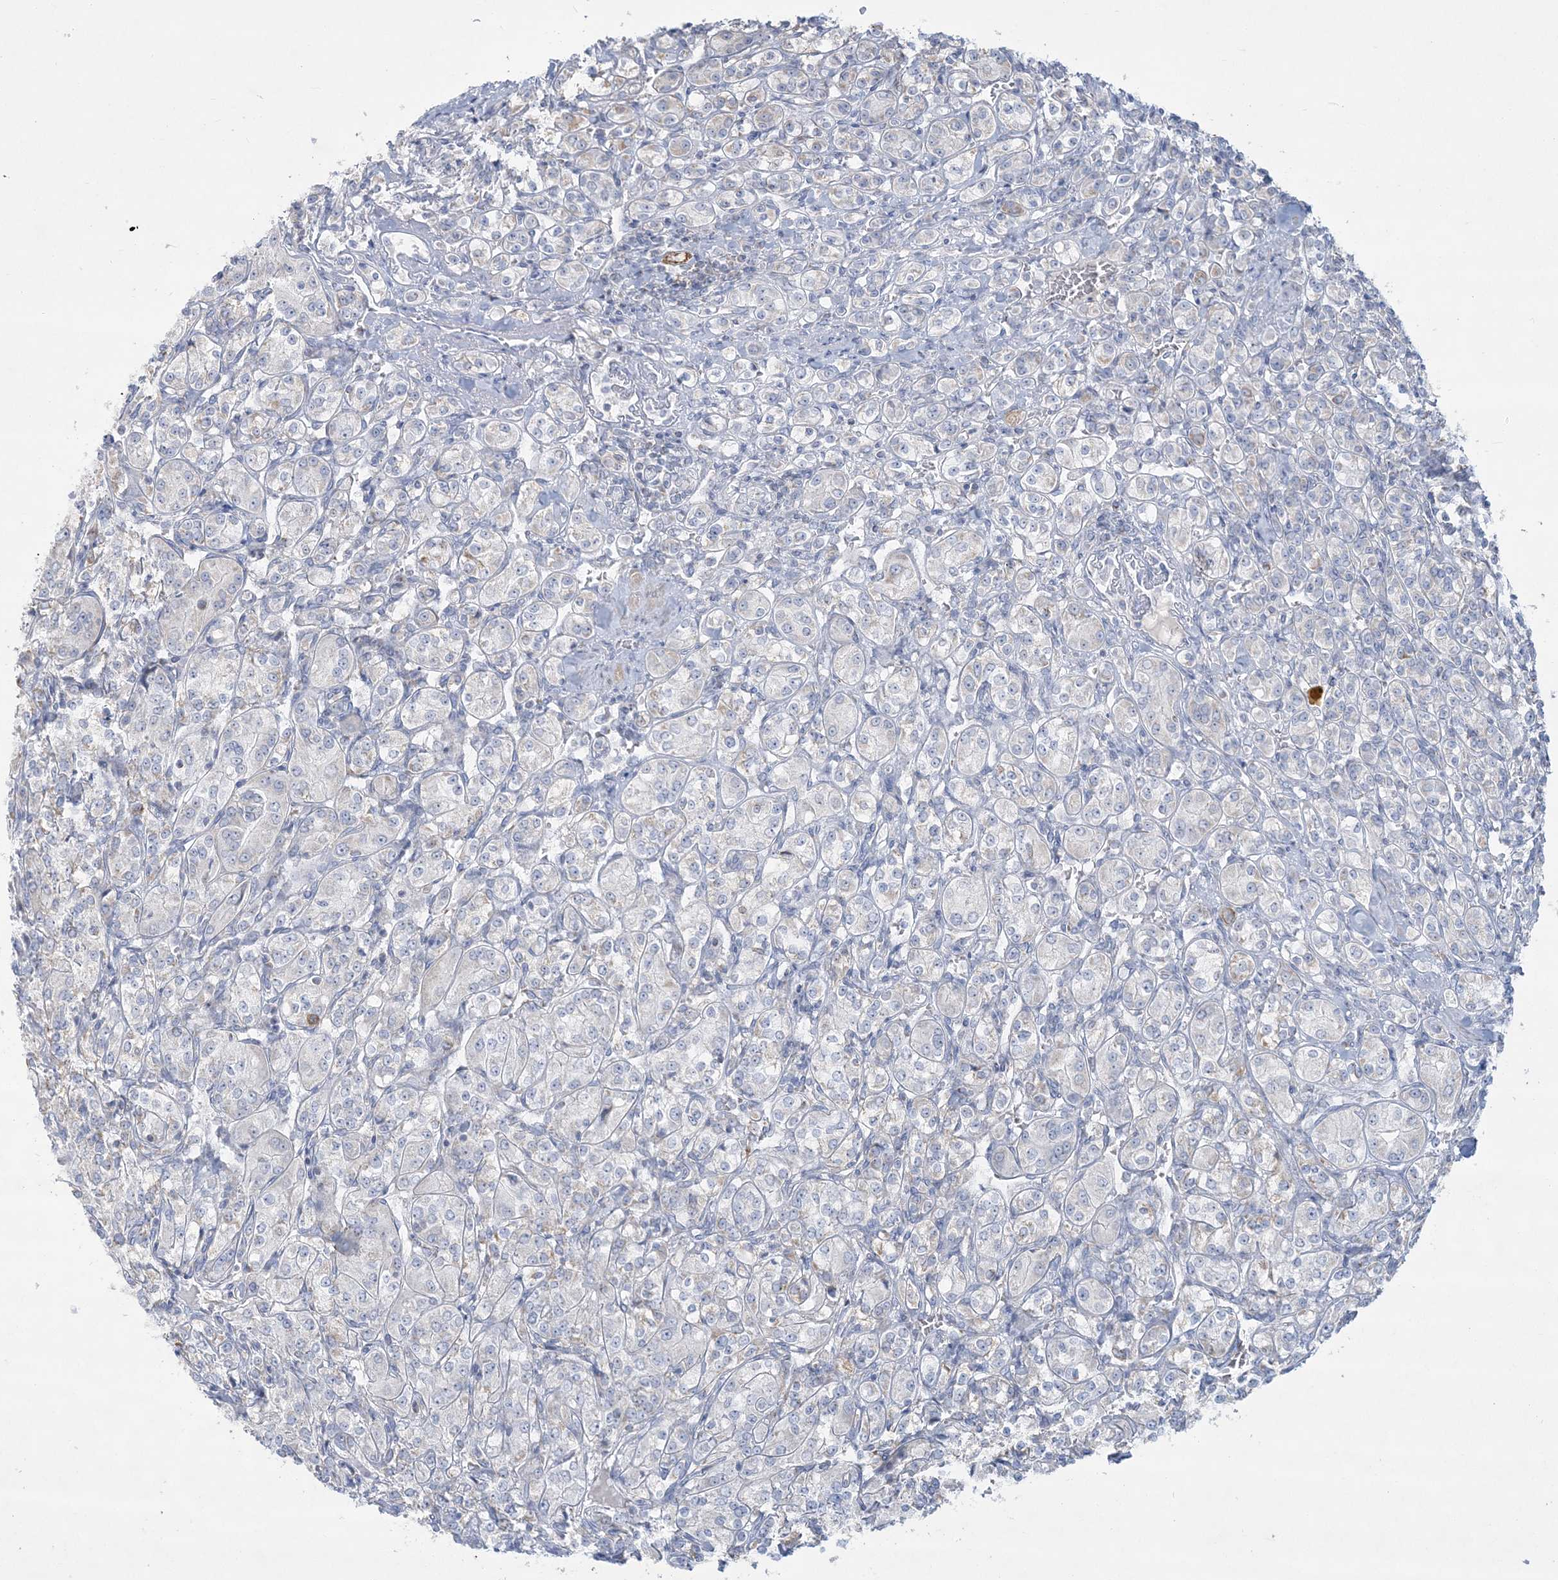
{"staining": {"intensity": "negative", "quantity": "none", "location": "none"}, "tissue": "renal cancer", "cell_type": "Tumor cells", "image_type": "cancer", "snomed": [{"axis": "morphology", "description": "Adenocarcinoma, NOS"}, {"axis": "topography", "description": "Kidney"}], "caption": "Immunohistochemistry (IHC) of human renal cancer (adenocarcinoma) displays no staining in tumor cells.", "gene": "TBC1D7", "patient": {"sex": "male", "age": 77}}